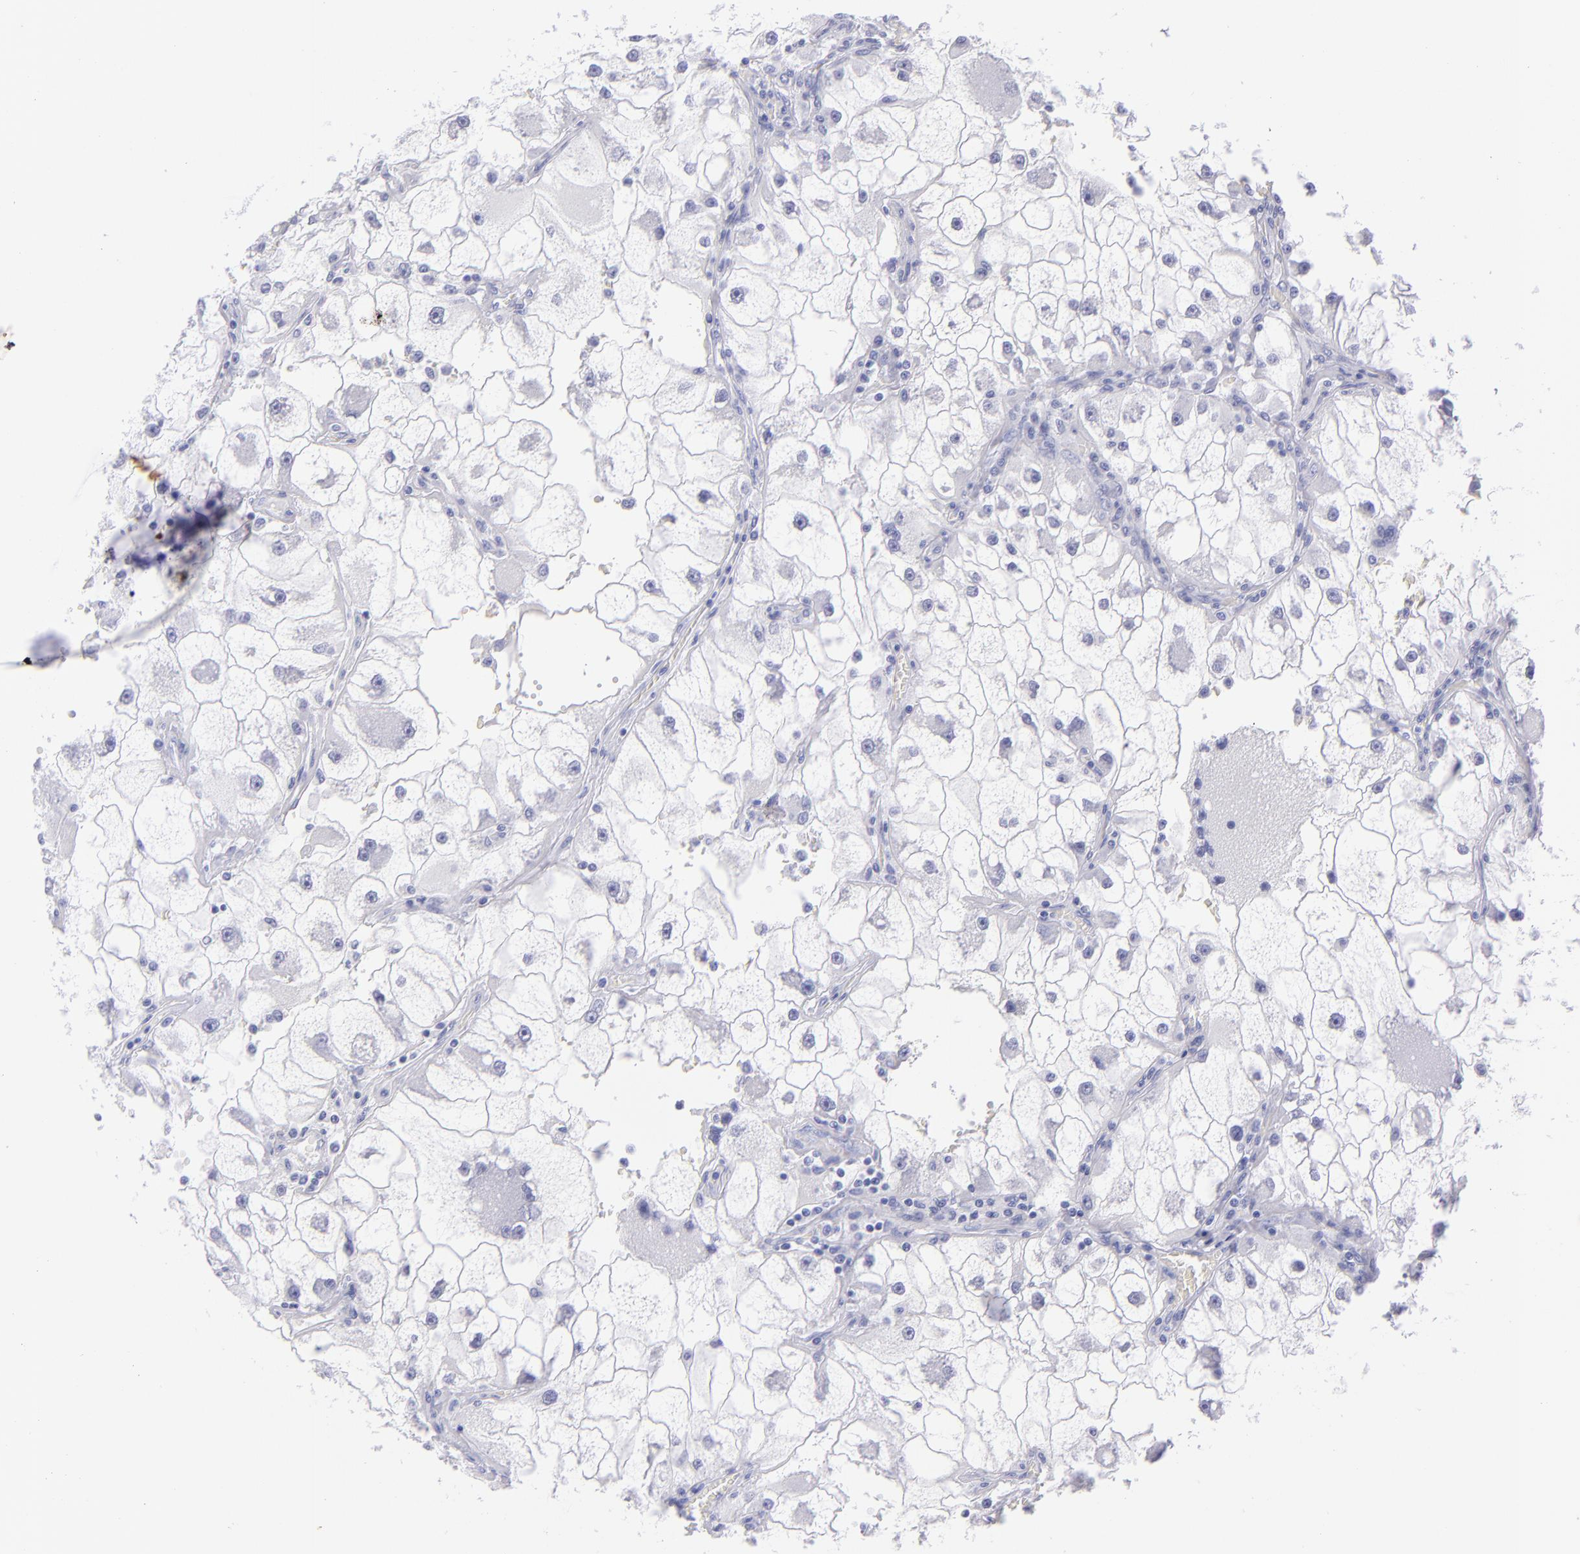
{"staining": {"intensity": "negative", "quantity": "none", "location": "none"}, "tissue": "renal cancer", "cell_type": "Tumor cells", "image_type": "cancer", "snomed": [{"axis": "morphology", "description": "Adenocarcinoma, NOS"}, {"axis": "topography", "description": "Kidney"}], "caption": "Human renal adenocarcinoma stained for a protein using immunohistochemistry reveals no staining in tumor cells.", "gene": "PRPH", "patient": {"sex": "female", "age": 73}}